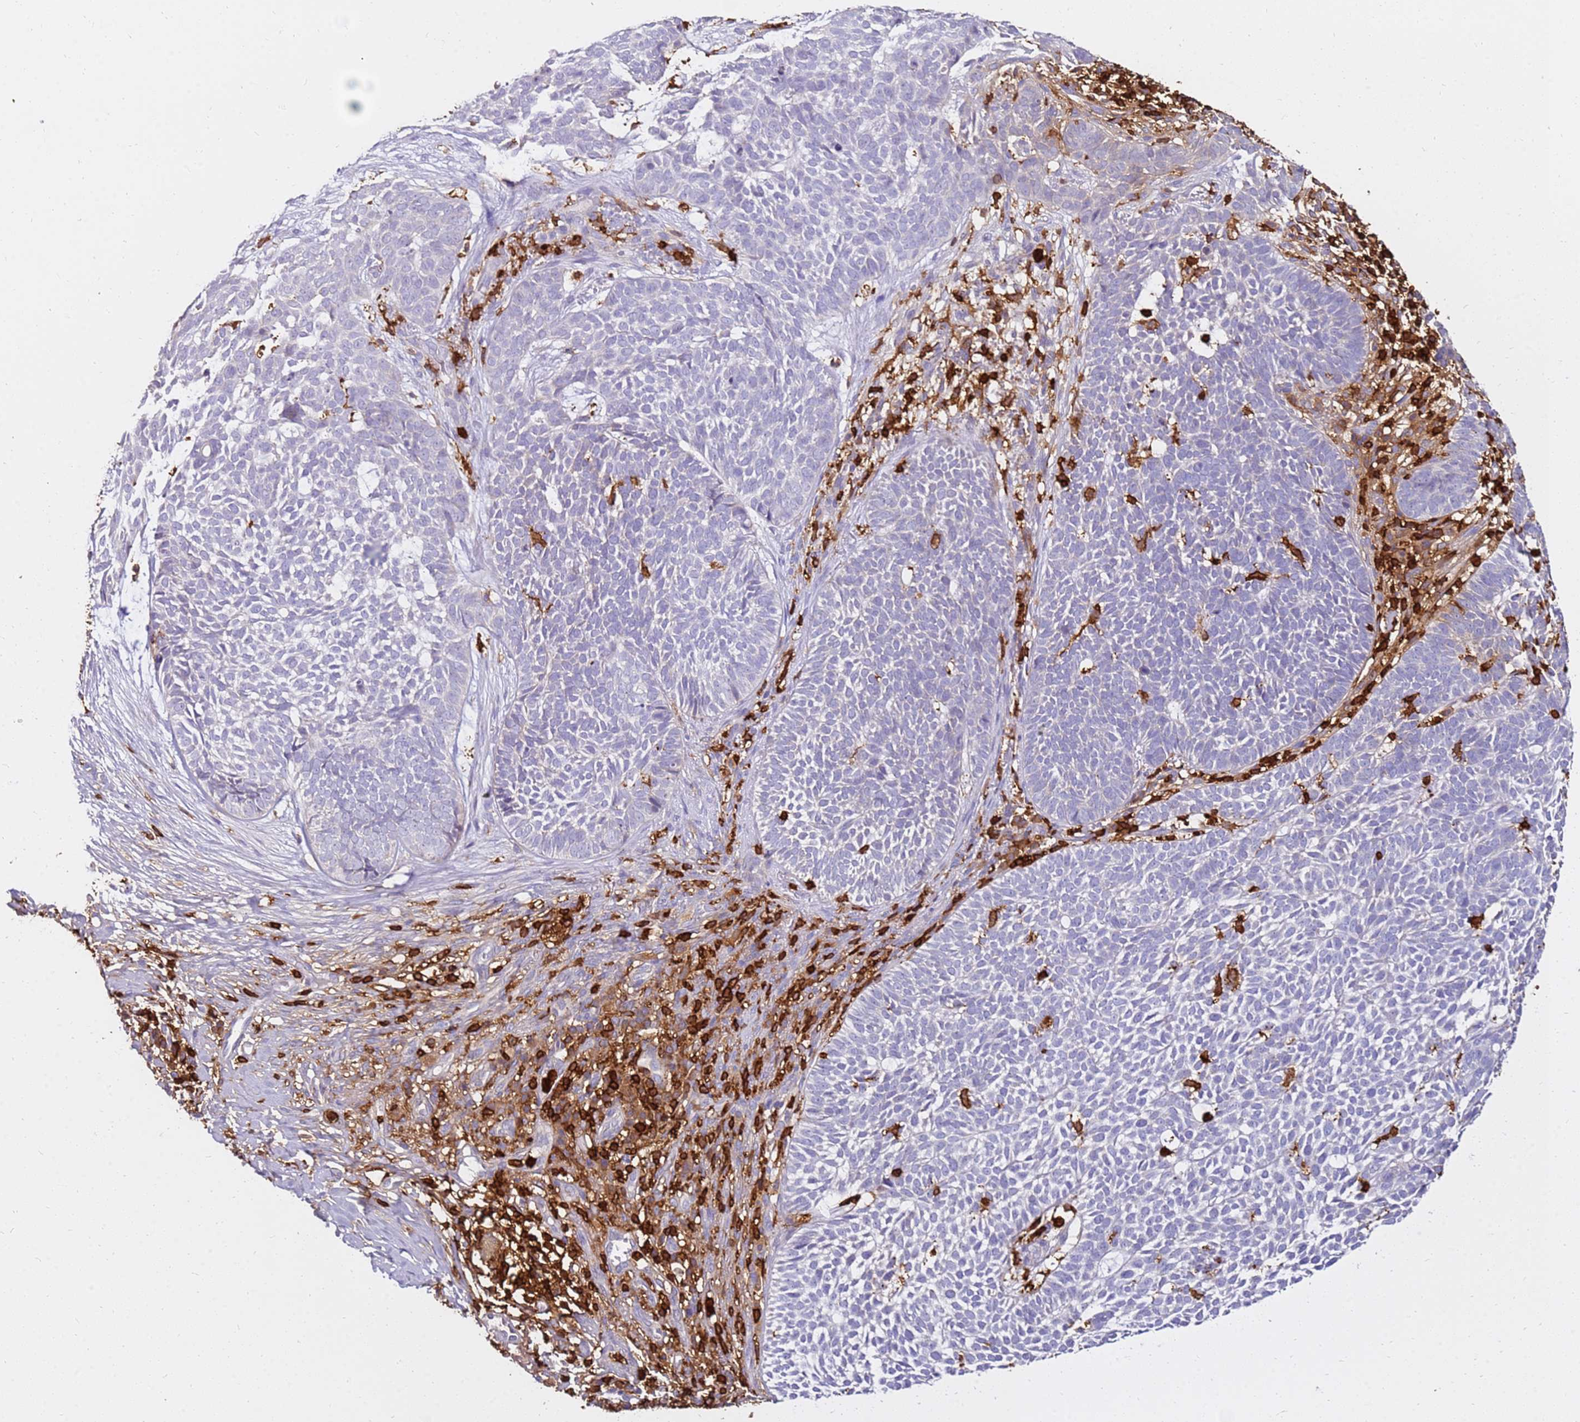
{"staining": {"intensity": "negative", "quantity": "none", "location": "none"}, "tissue": "skin cancer", "cell_type": "Tumor cells", "image_type": "cancer", "snomed": [{"axis": "morphology", "description": "Basal cell carcinoma"}, {"axis": "topography", "description": "Skin"}], "caption": "IHC of basal cell carcinoma (skin) demonstrates no expression in tumor cells. (DAB immunohistochemistry visualized using brightfield microscopy, high magnification).", "gene": "CORO1A", "patient": {"sex": "female", "age": 78}}